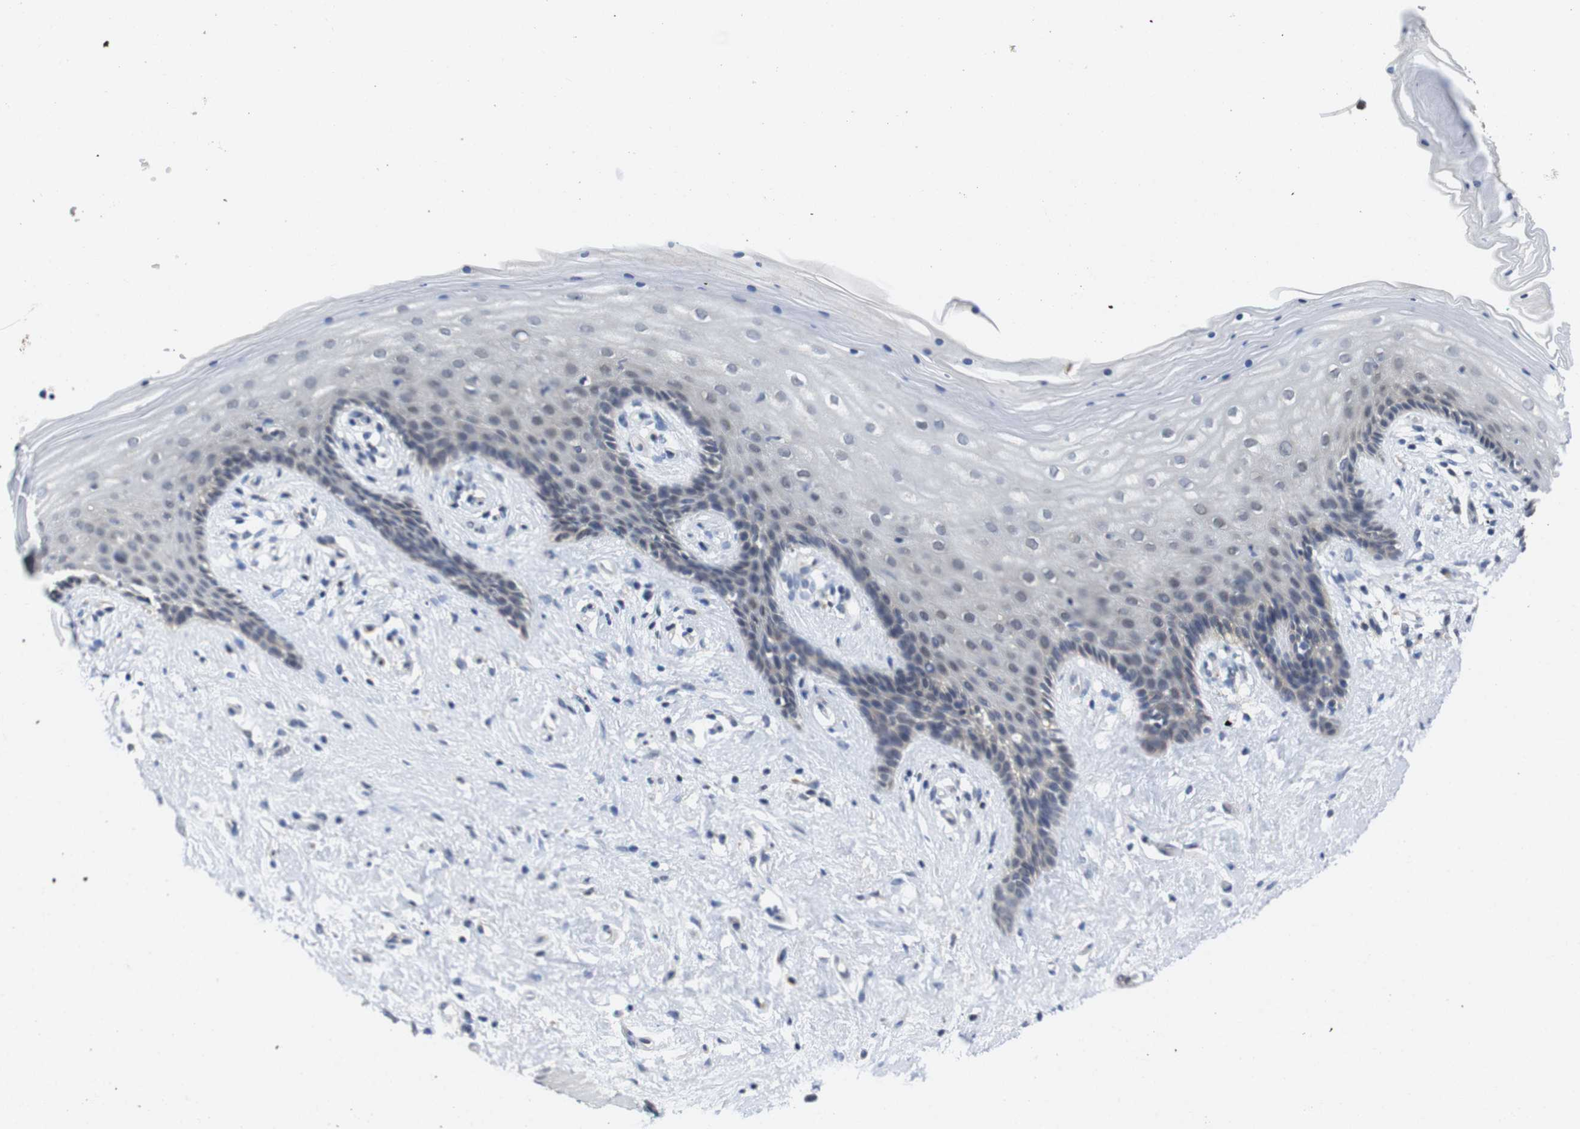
{"staining": {"intensity": "negative", "quantity": "none", "location": "none"}, "tissue": "vagina", "cell_type": "Squamous epithelial cells", "image_type": "normal", "snomed": [{"axis": "morphology", "description": "Normal tissue, NOS"}, {"axis": "topography", "description": "Vagina"}], "caption": "Benign vagina was stained to show a protein in brown. There is no significant staining in squamous epithelial cells.", "gene": "FNTA", "patient": {"sex": "female", "age": 44}}